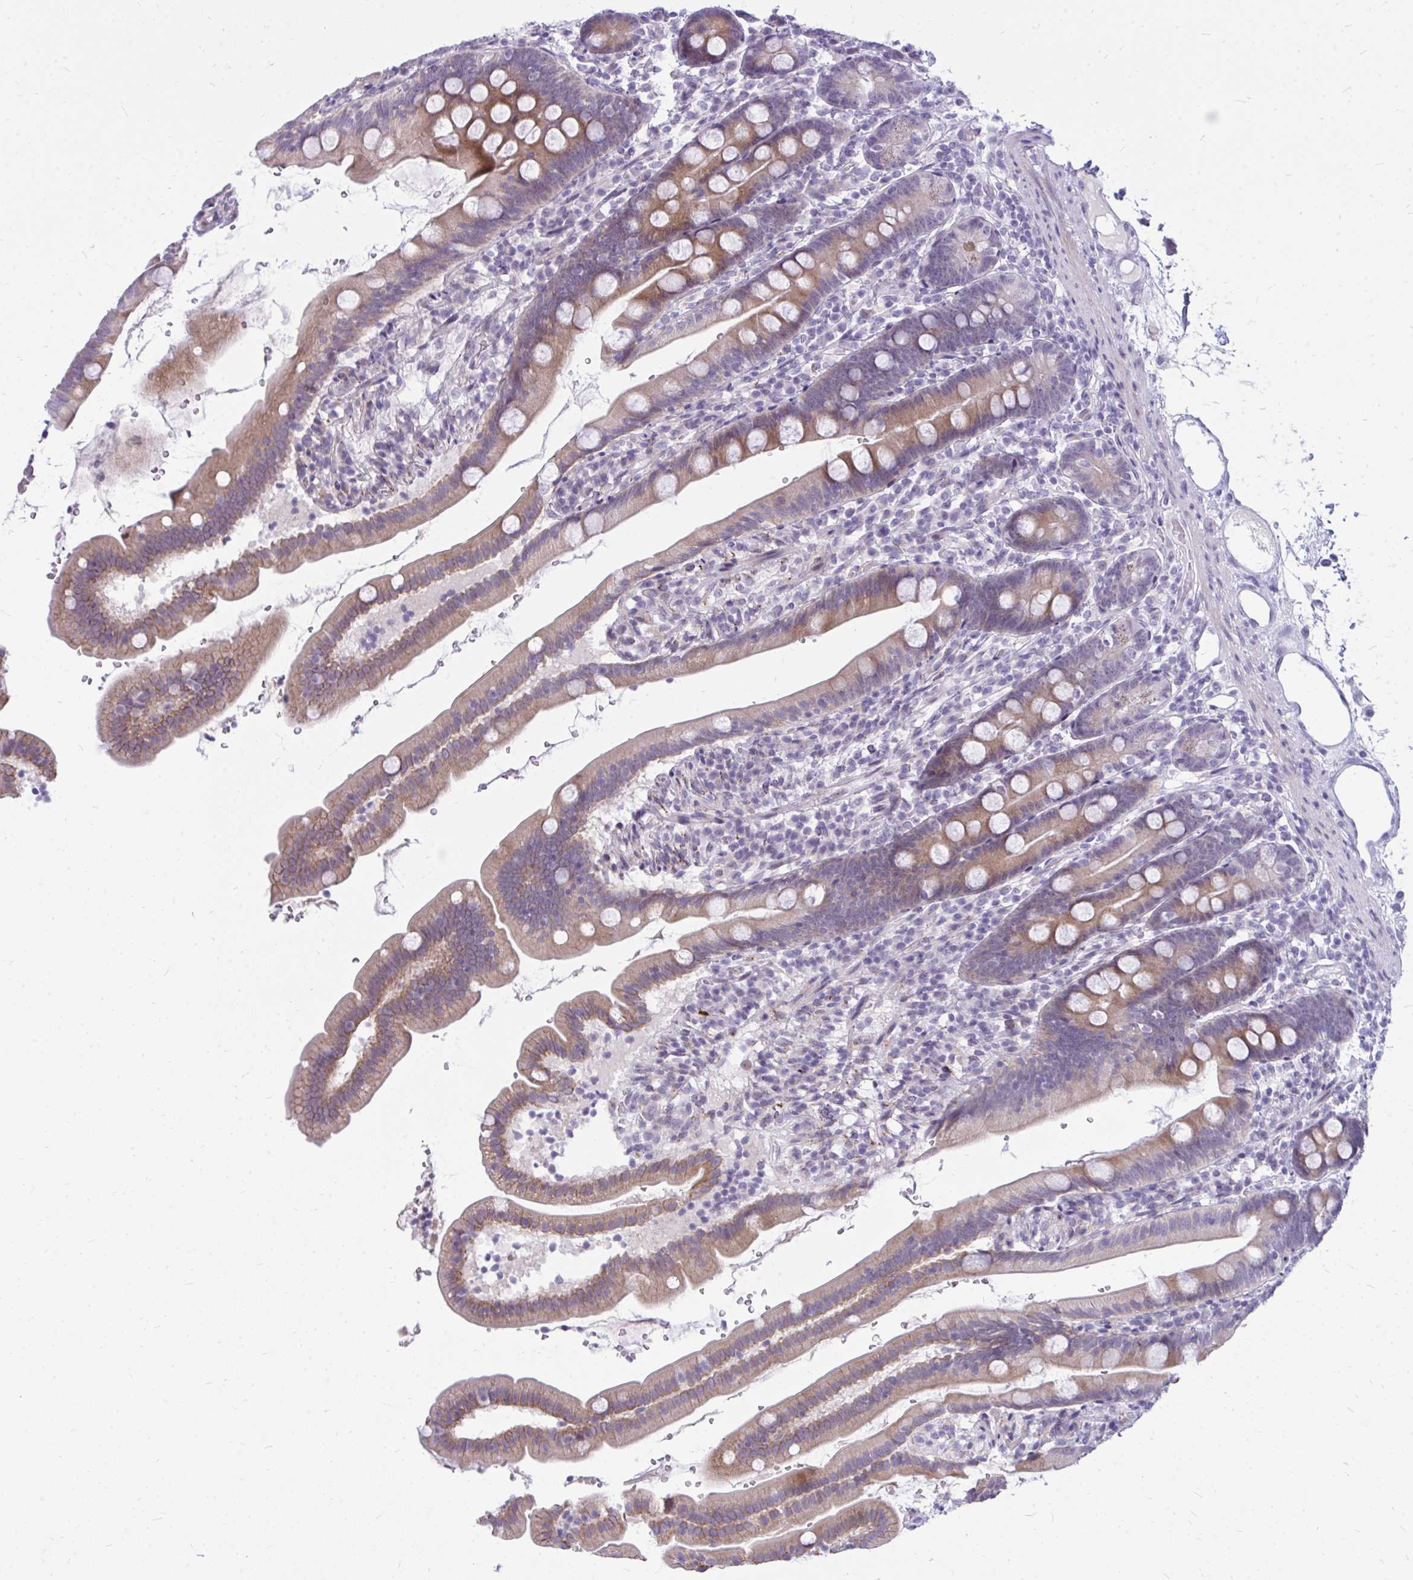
{"staining": {"intensity": "moderate", "quantity": ">75%", "location": "cytoplasmic/membranous"}, "tissue": "duodenum", "cell_type": "Glandular cells", "image_type": "normal", "snomed": [{"axis": "morphology", "description": "Normal tissue, NOS"}, {"axis": "topography", "description": "Duodenum"}], "caption": "Immunohistochemical staining of normal human duodenum exhibits medium levels of moderate cytoplasmic/membranous positivity in approximately >75% of glandular cells. (DAB (3,3'-diaminobenzidine) IHC, brown staining for protein, blue staining for nuclei).", "gene": "ZSCAN25", "patient": {"sex": "female", "age": 67}}